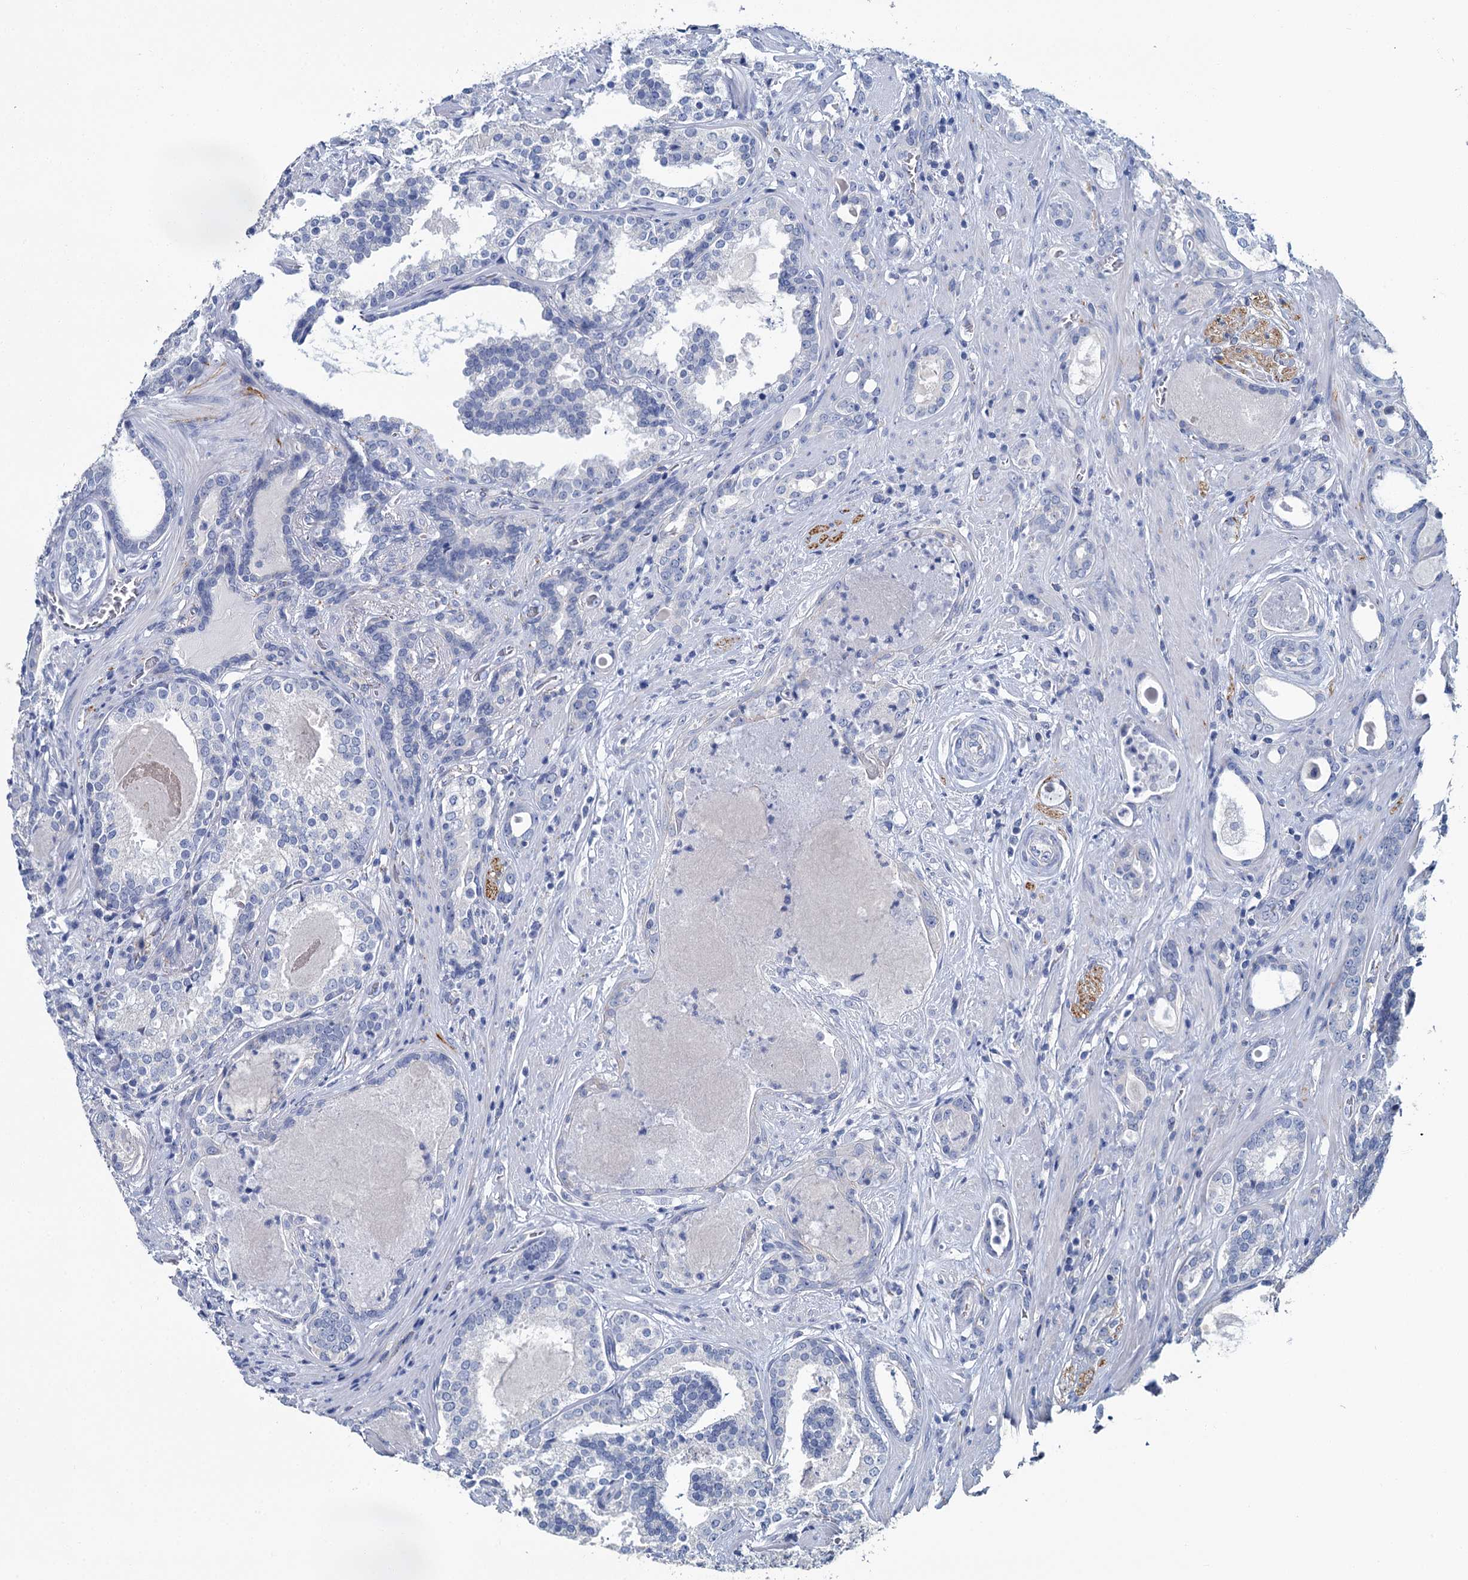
{"staining": {"intensity": "negative", "quantity": "none", "location": "none"}, "tissue": "prostate cancer", "cell_type": "Tumor cells", "image_type": "cancer", "snomed": [{"axis": "morphology", "description": "Adenocarcinoma, High grade"}, {"axis": "topography", "description": "Prostate"}], "caption": "High power microscopy photomicrograph of an immunohistochemistry (IHC) photomicrograph of prostate cancer, revealing no significant staining in tumor cells. The staining was performed using DAB (3,3'-diaminobenzidine) to visualize the protein expression in brown, while the nuclei were stained in blue with hematoxylin (Magnification: 20x).", "gene": "SNCB", "patient": {"sex": "male", "age": 58}}